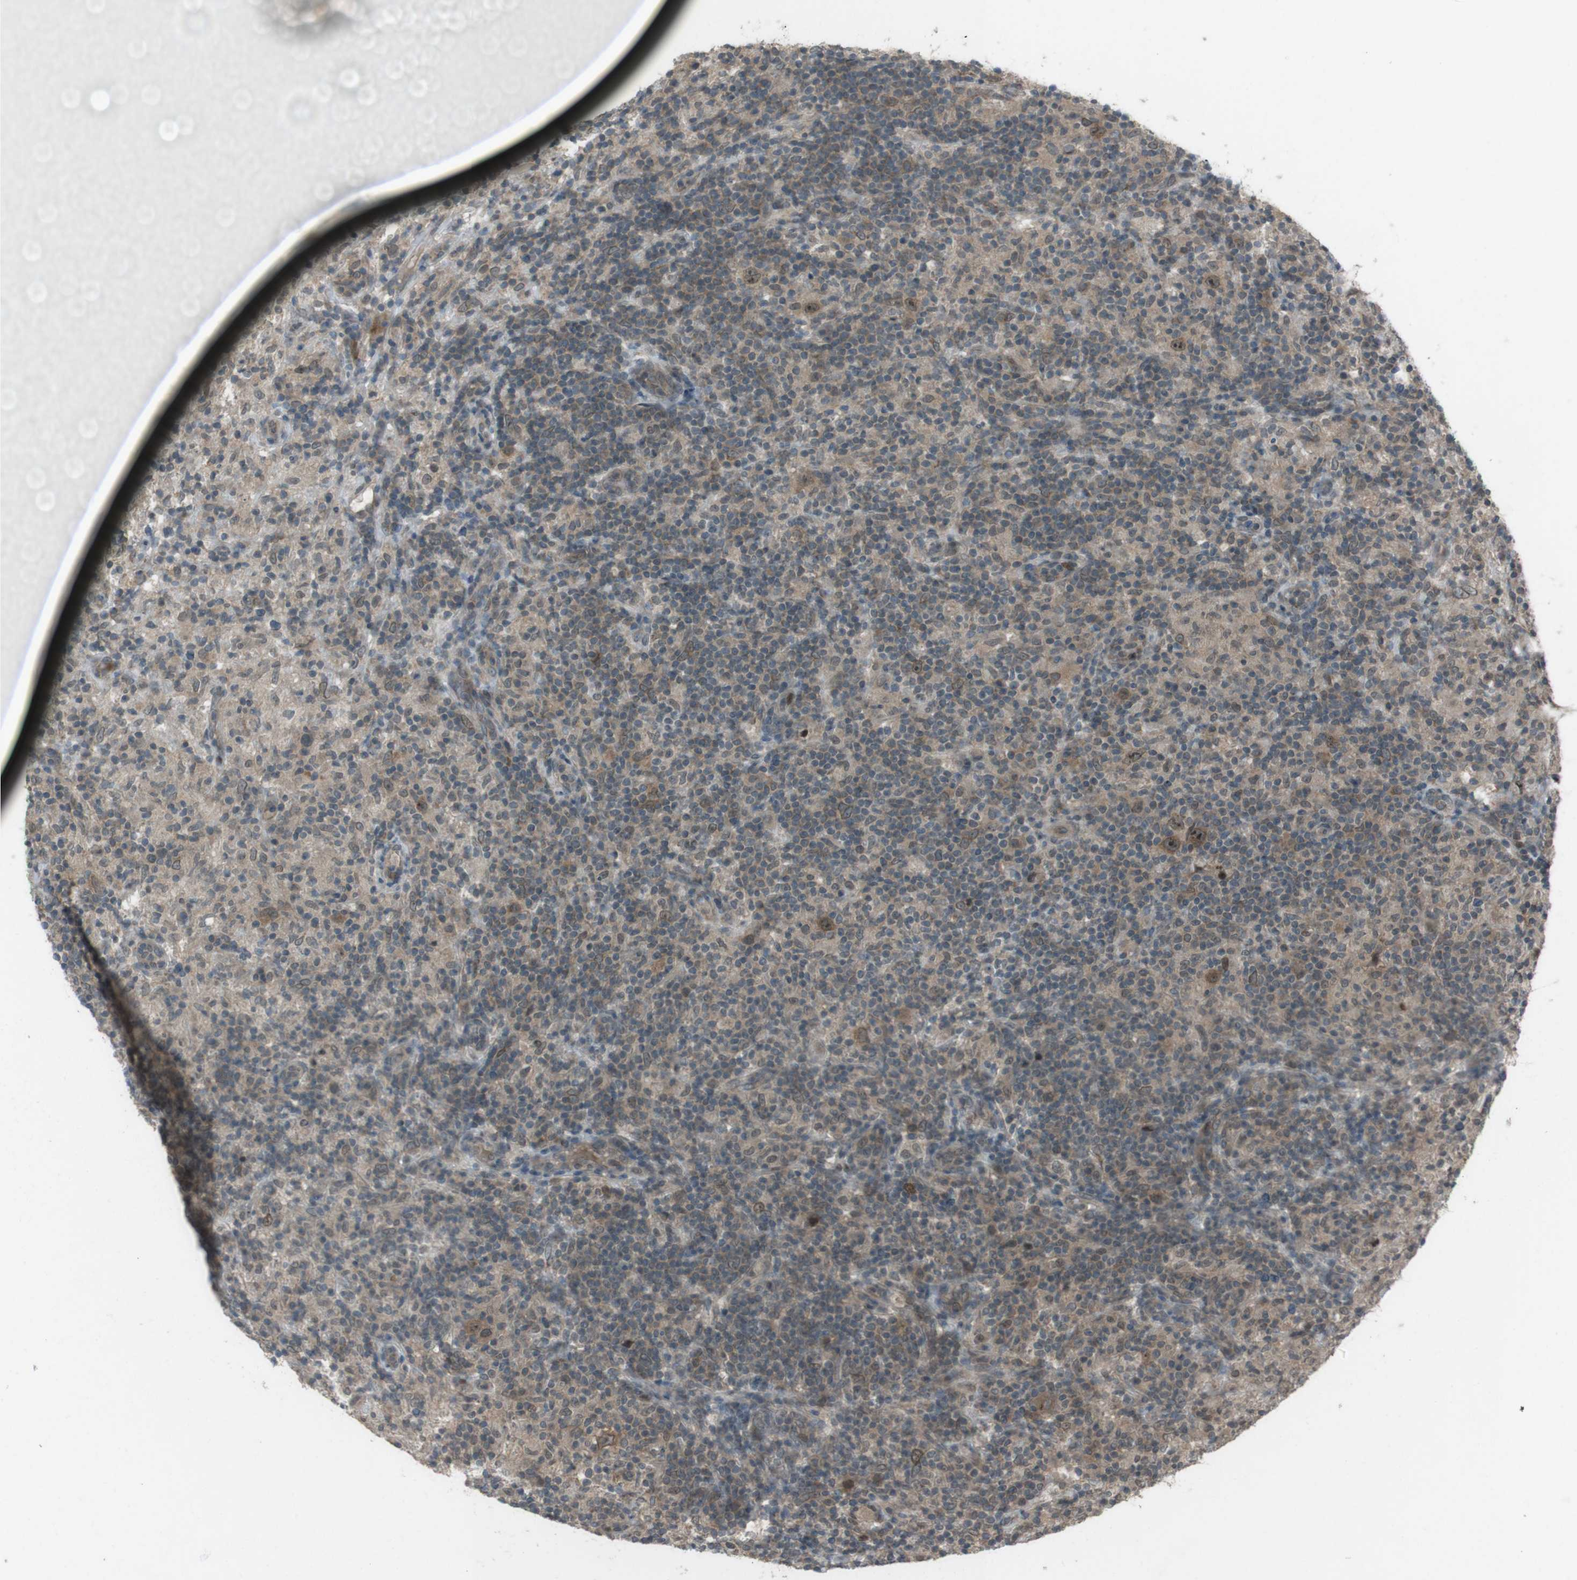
{"staining": {"intensity": "moderate", "quantity": ">75%", "location": "nuclear"}, "tissue": "lymphoma", "cell_type": "Tumor cells", "image_type": "cancer", "snomed": [{"axis": "morphology", "description": "Hodgkin's disease, NOS"}, {"axis": "topography", "description": "Lymph node"}], "caption": "Moderate nuclear protein positivity is identified in approximately >75% of tumor cells in Hodgkin's disease.", "gene": "SLITRK5", "patient": {"sex": "male", "age": 70}}